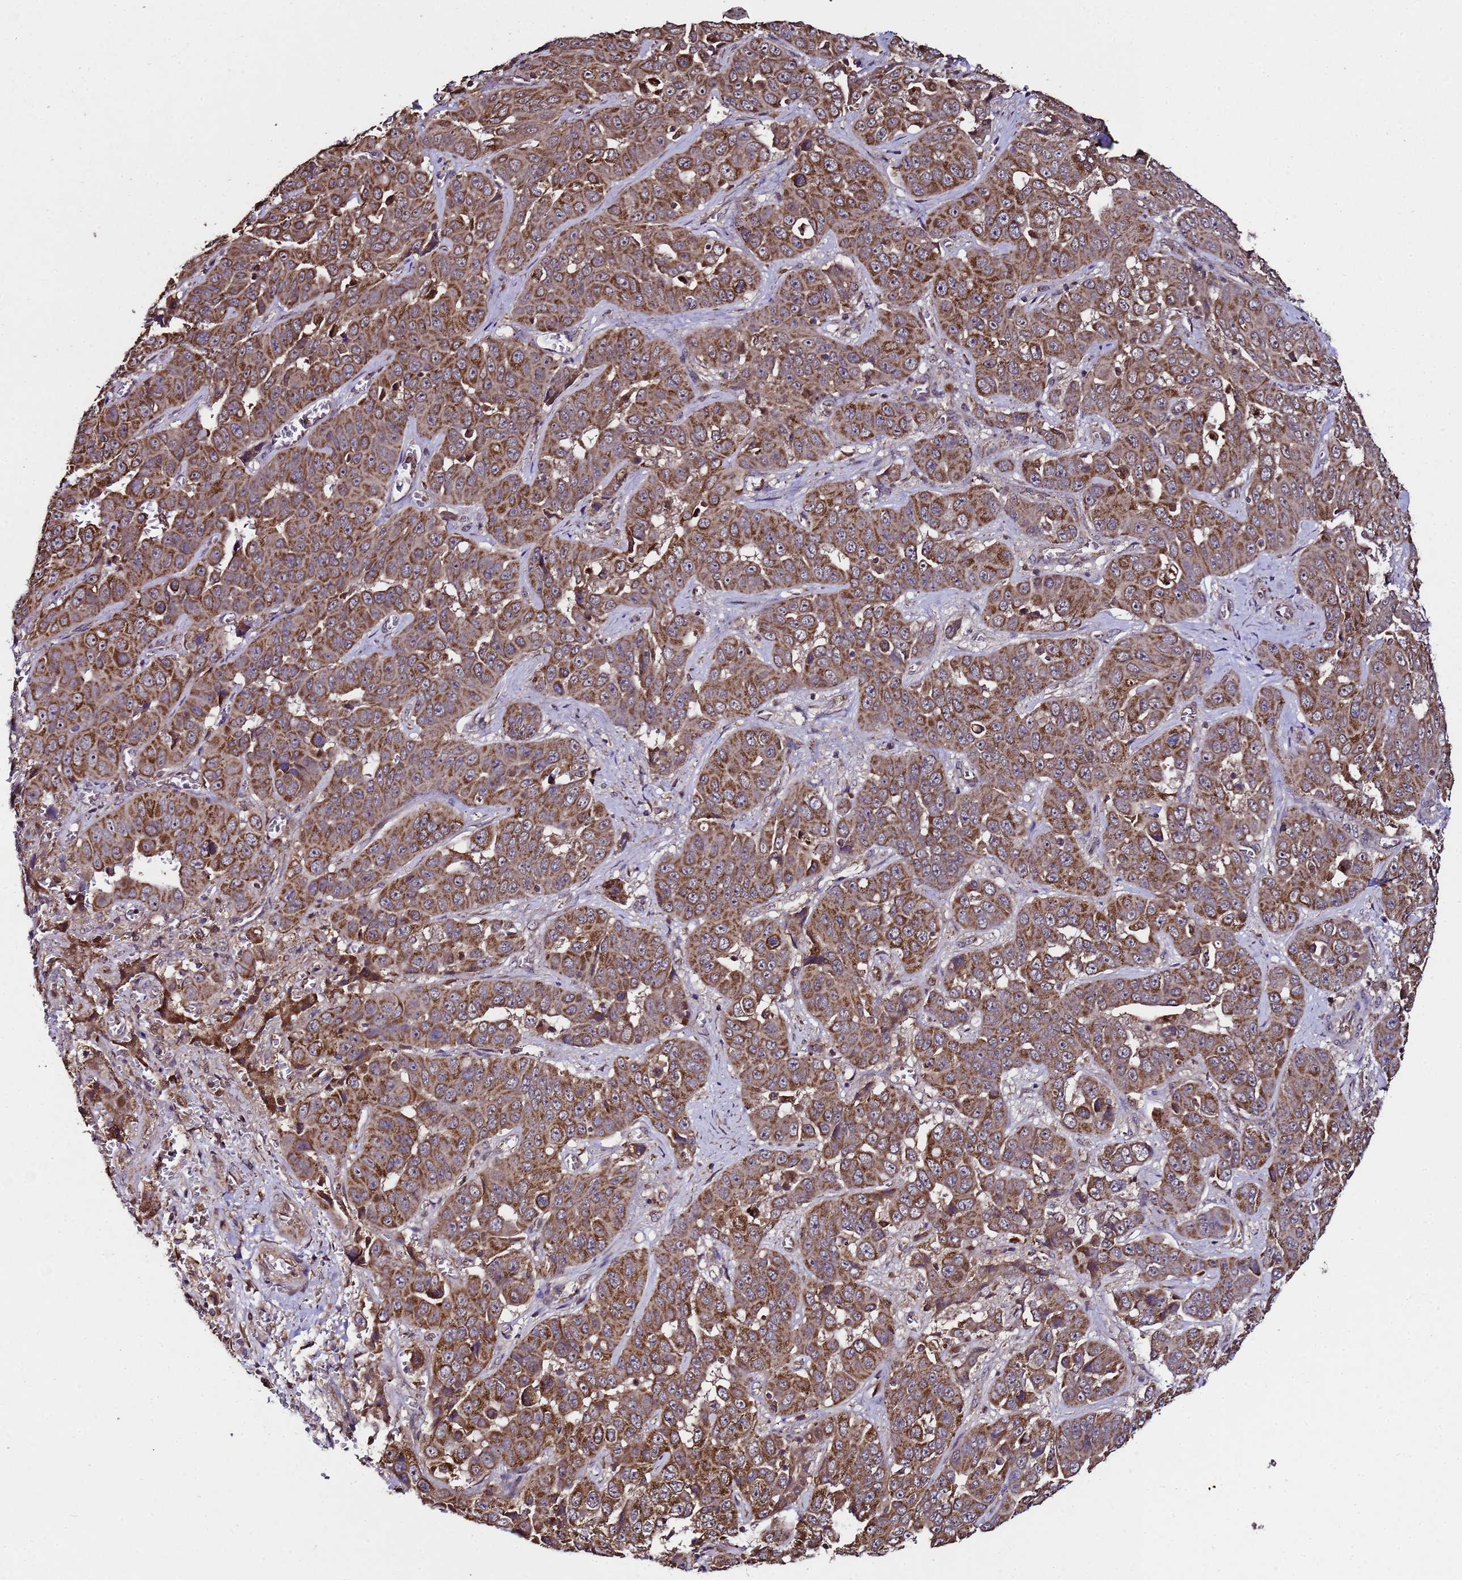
{"staining": {"intensity": "strong", "quantity": ">75%", "location": "cytoplasmic/membranous"}, "tissue": "liver cancer", "cell_type": "Tumor cells", "image_type": "cancer", "snomed": [{"axis": "morphology", "description": "Cholangiocarcinoma"}, {"axis": "topography", "description": "Liver"}], "caption": "Tumor cells demonstrate high levels of strong cytoplasmic/membranous expression in about >75% of cells in human liver cancer (cholangiocarcinoma). Using DAB (brown) and hematoxylin (blue) stains, captured at high magnification using brightfield microscopy.", "gene": "HSPBAP1", "patient": {"sex": "female", "age": 52}}